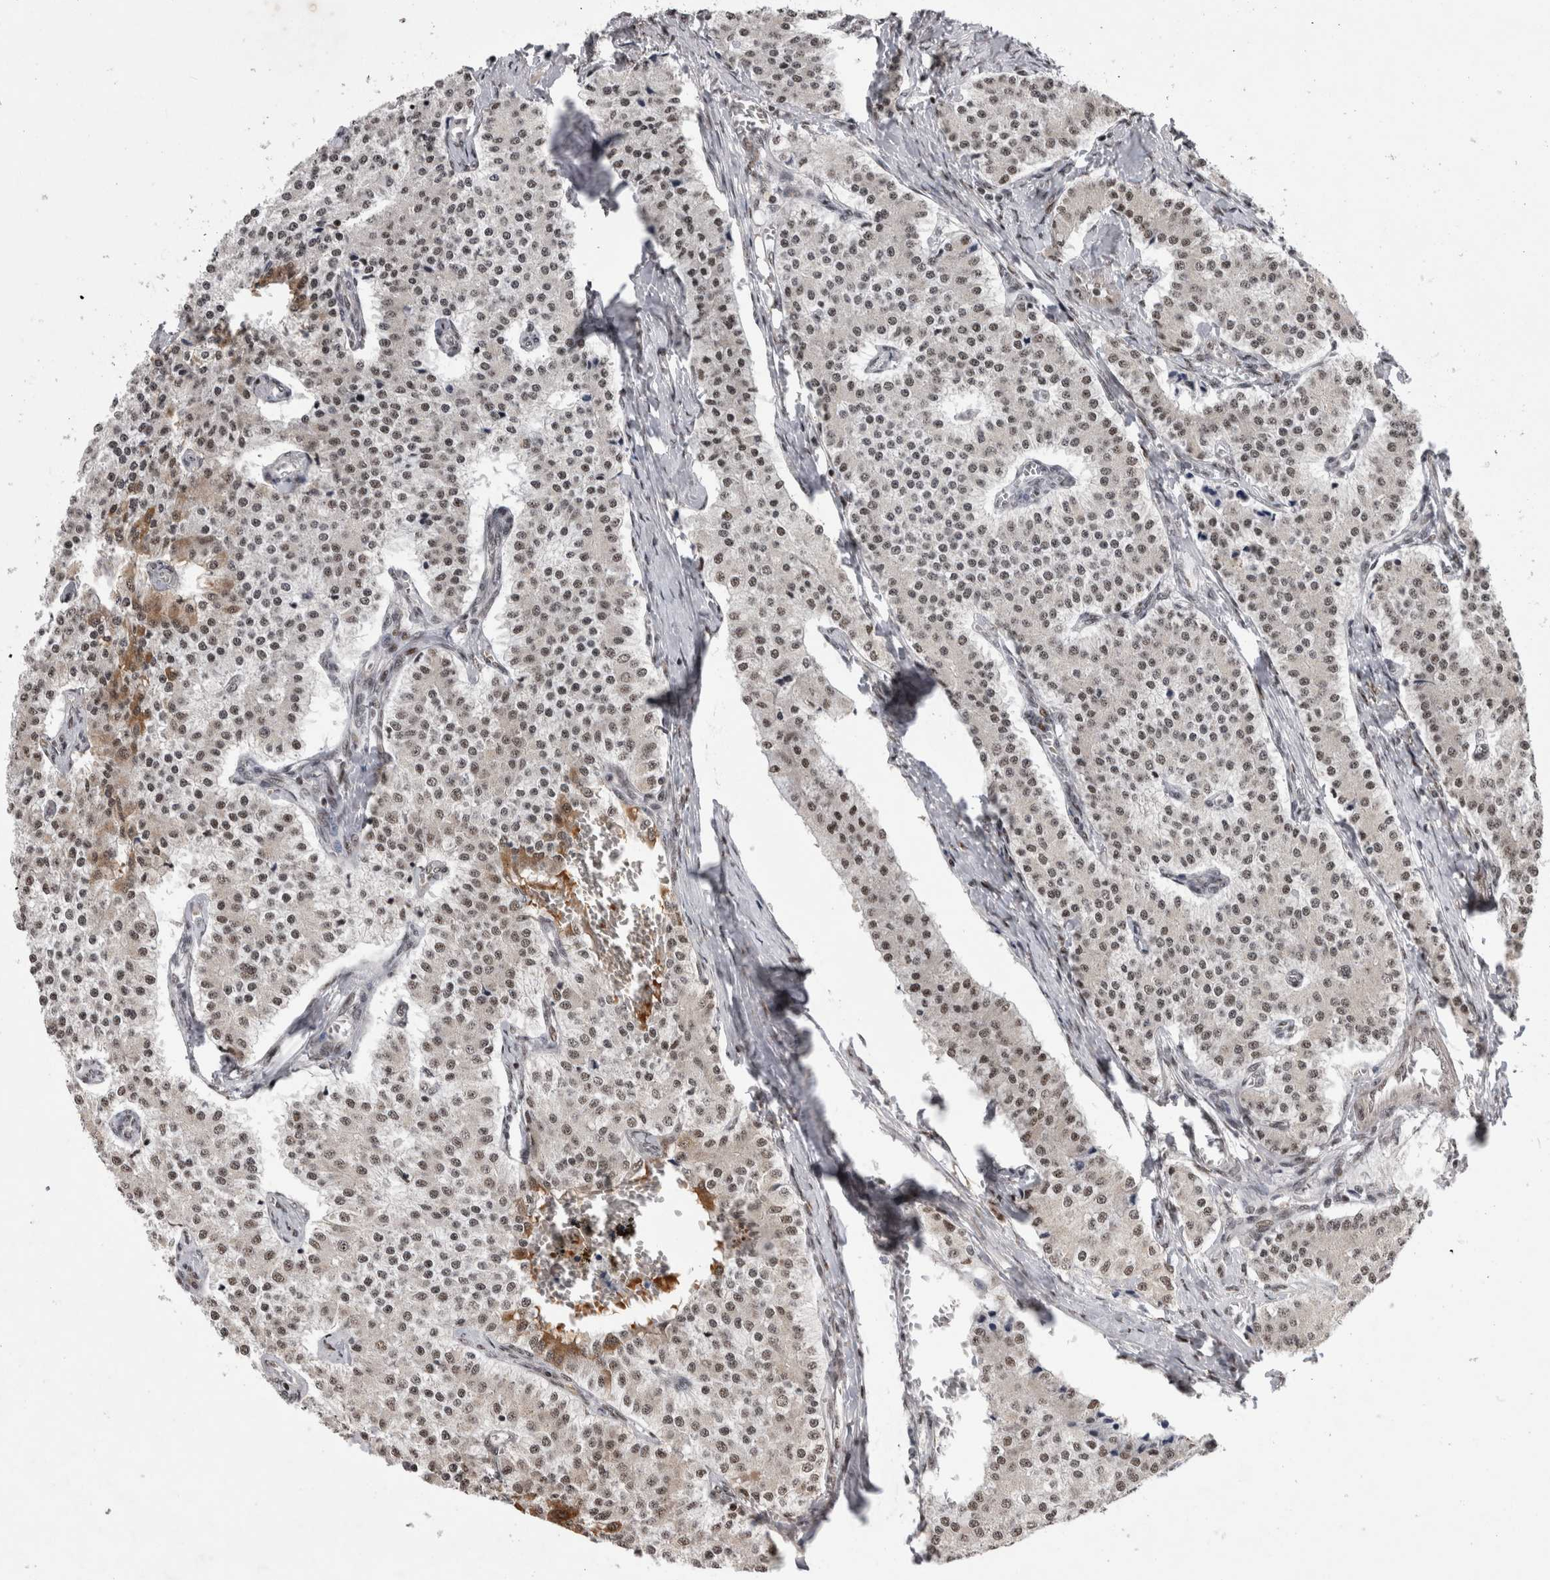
{"staining": {"intensity": "moderate", "quantity": ">75%", "location": "nuclear"}, "tissue": "carcinoid", "cell_type": "Tumor cells", "image_type": "cancer", "snomed": [{"axis": "morphology", "description": "Carcinoid, malignant, NOS"}, {"axis": "topography", "description": "Colon"}], "caption": "High-power microscopy captured an immunohistochemistry (IHC) image of carcinoid, revealing moderate nuclear staining in approximately >75% of tumor cells.", "gene": "IFI44", "patient": {"sex": "female", "age": 52}}